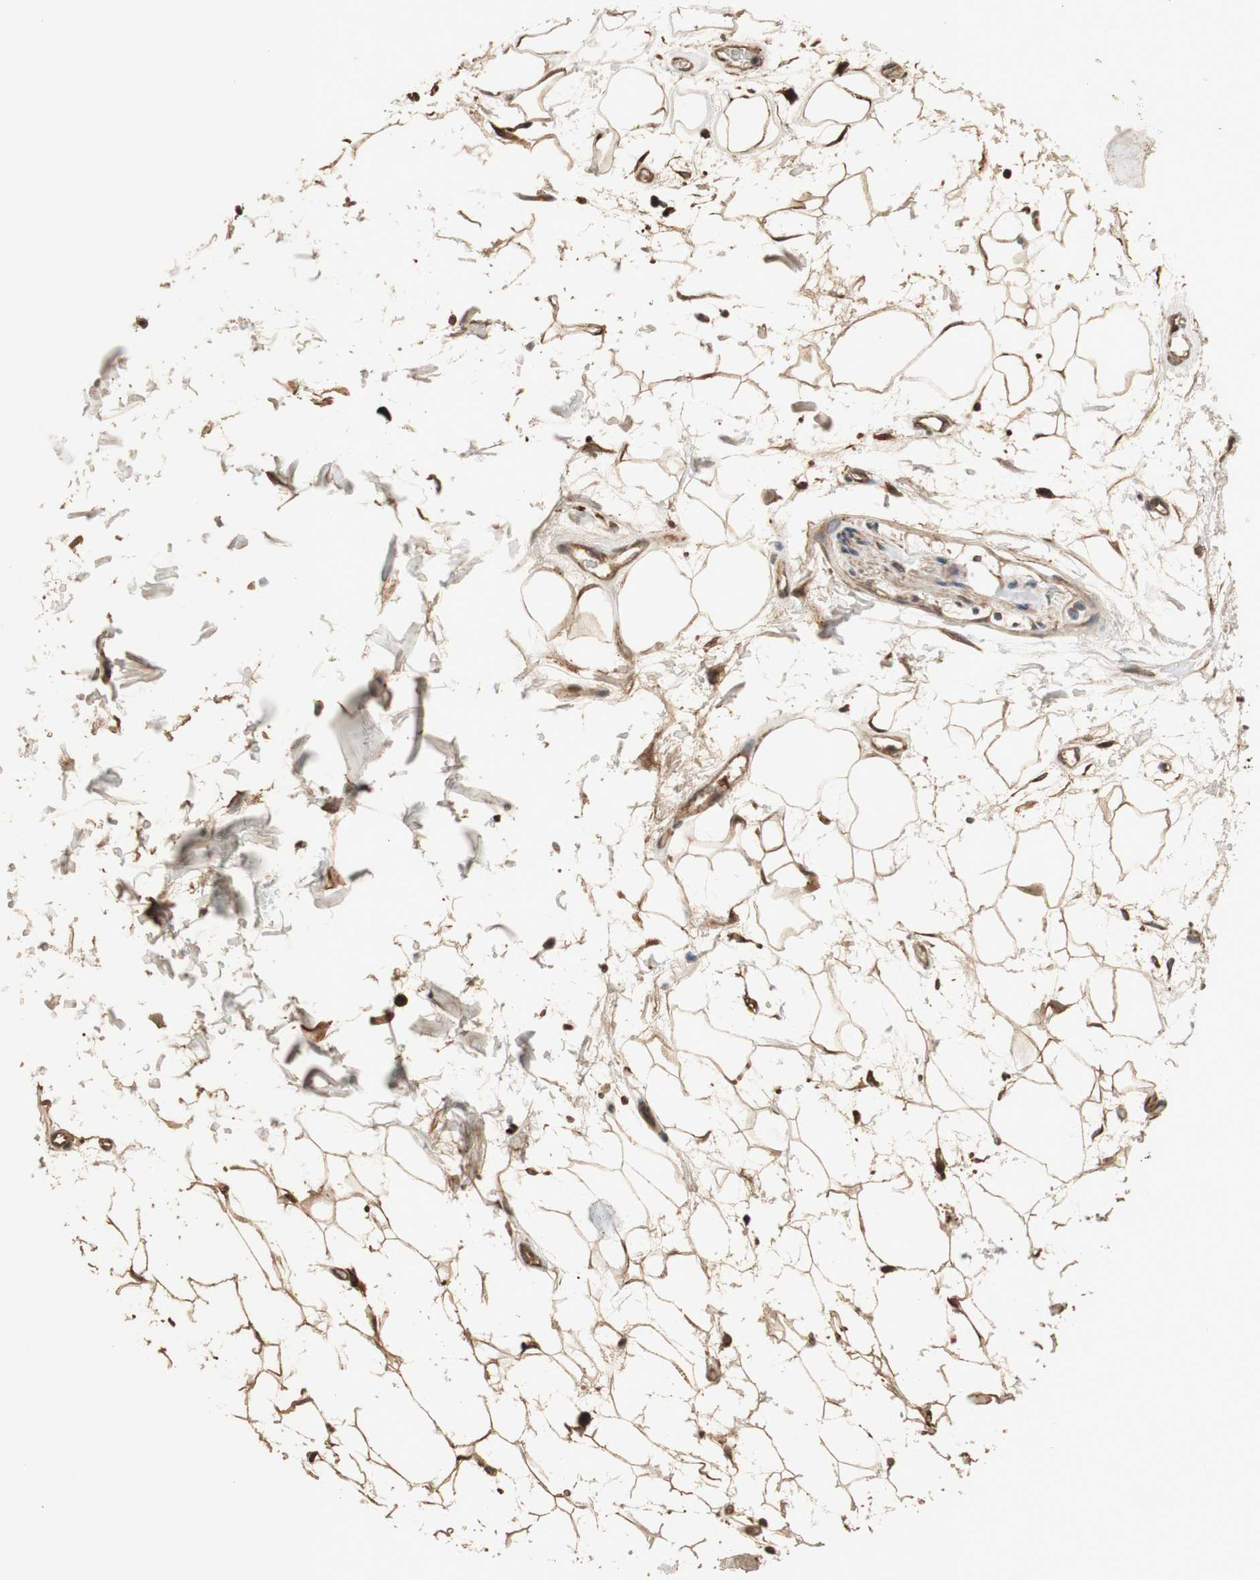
{"staining": {"intensity": "moderate", "quantity": ">75%", "location": "cytoplasmic/membranous"}, "tissue": "adipose tissue", "cell_type": "Adipocytes", "image_type": "normal", "snomed": [{"axis": "morphology", "description": "Normal tissue, NOS"}, {"axis": "topography", "description": "Soft tissue"}], "caption": "IHC staining of benign adipose tissue, which shows medium levels of moderate cytoplasmic/membranous expression in about >75% of adipocytes indicating moderate cytoplasmic/membranous protein staining. The staining was performed using DAB (3,3'-diaminobenzidine) (brown) for protein detection and nuclei were counterstained in hematoxylin (blue).", "gene": "PTPN21", "patient": {"sex": "male", "age": 72}}